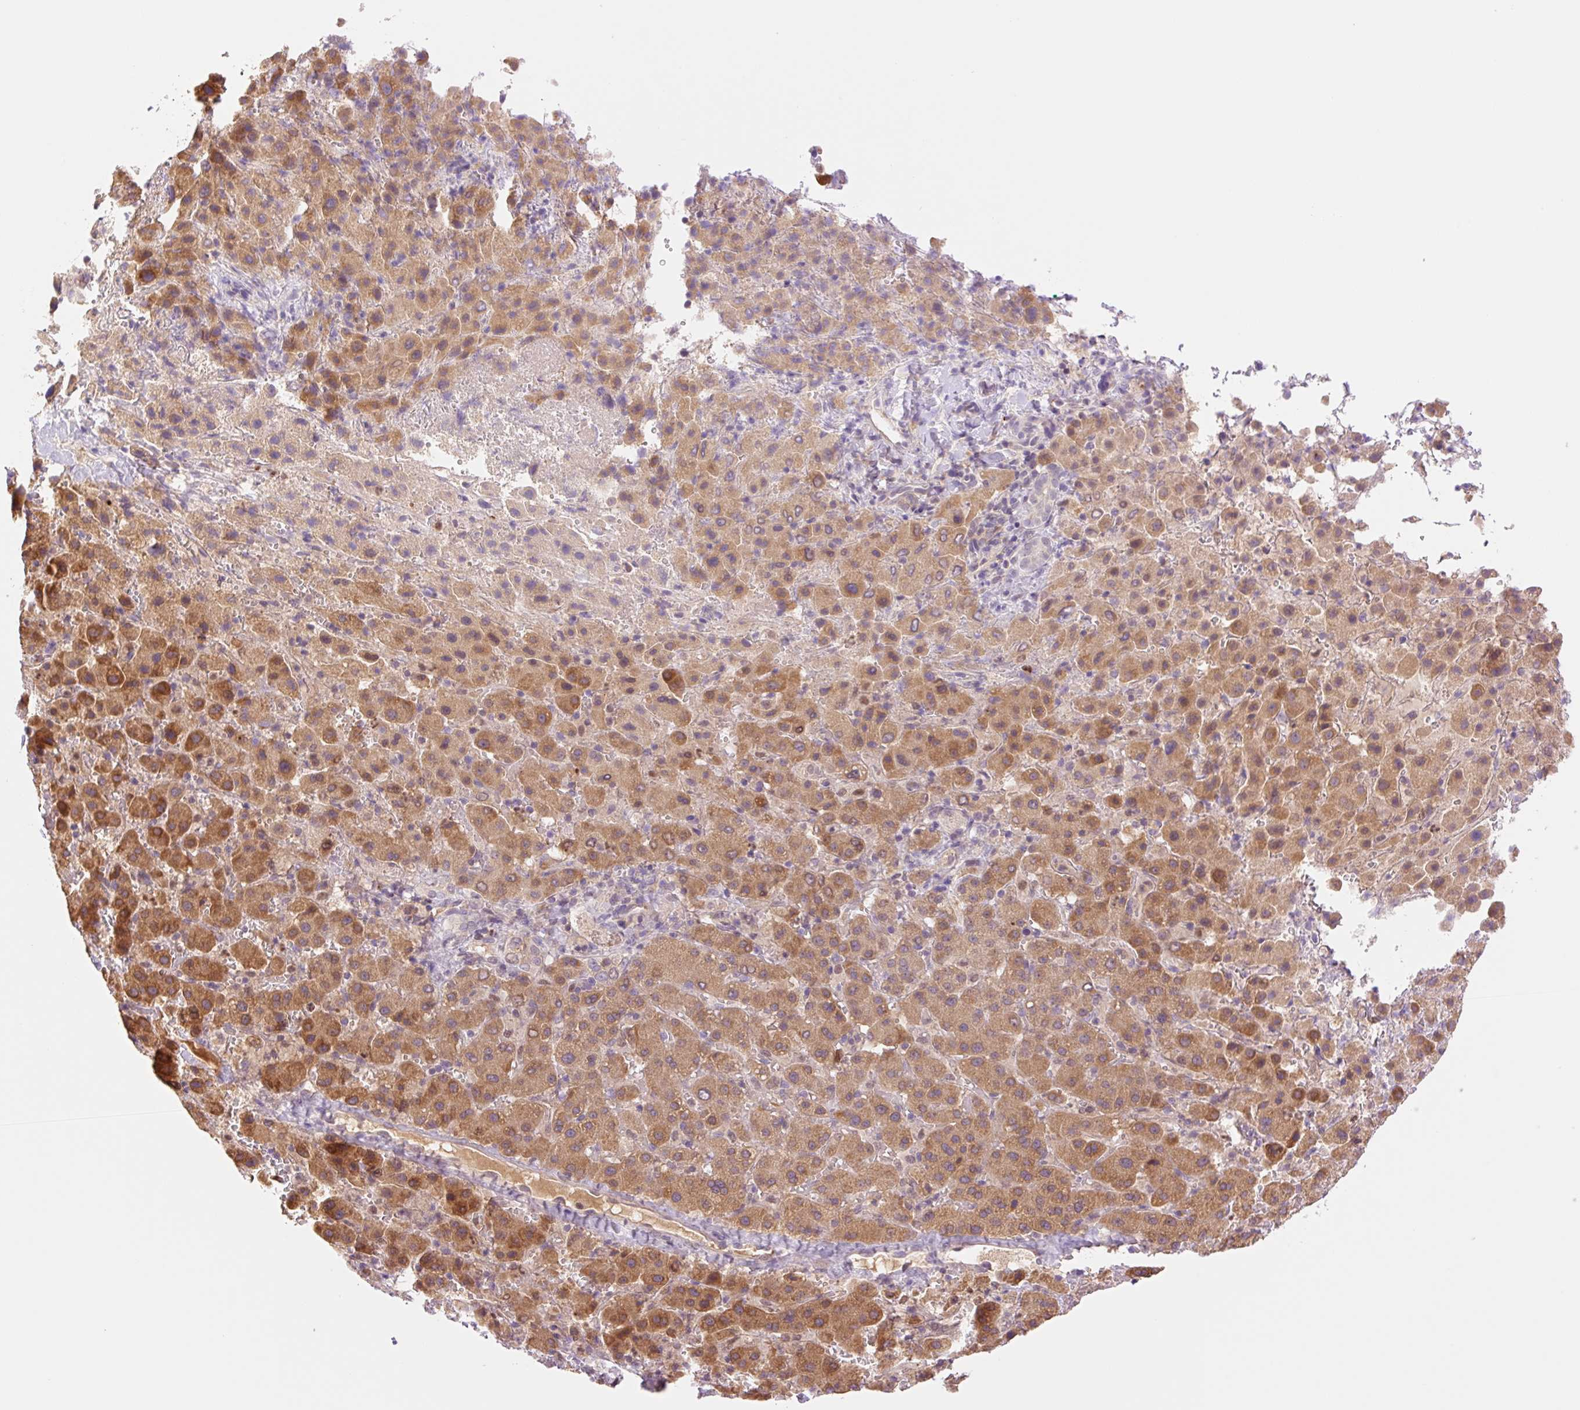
{"staining": {"intensity": "strong", "quantity": ">75%", "location": "cytoplasmic/membranous"}, "tissue": "liver cancer", "cell_type": "Tumor cells", "image_type": "cancer", "snomed": [{"axis": "morphology", "description": "Carcinoma, Hepatocellular, NOS"}, {"axis": "topography", "description": "Liver"}], "caption": "IHC of liver cancer (hepatocellular carcinoma) reveals high levels of strong cytoplasmic/membranous staining in about >75% of tumor cells. (Stains: DAB in brown, nuclei in blue, Microscopy: brightfield microscopy at high magnification).", "gene": "HEBP1", "patient": {"sex": "female", "age": 58}}